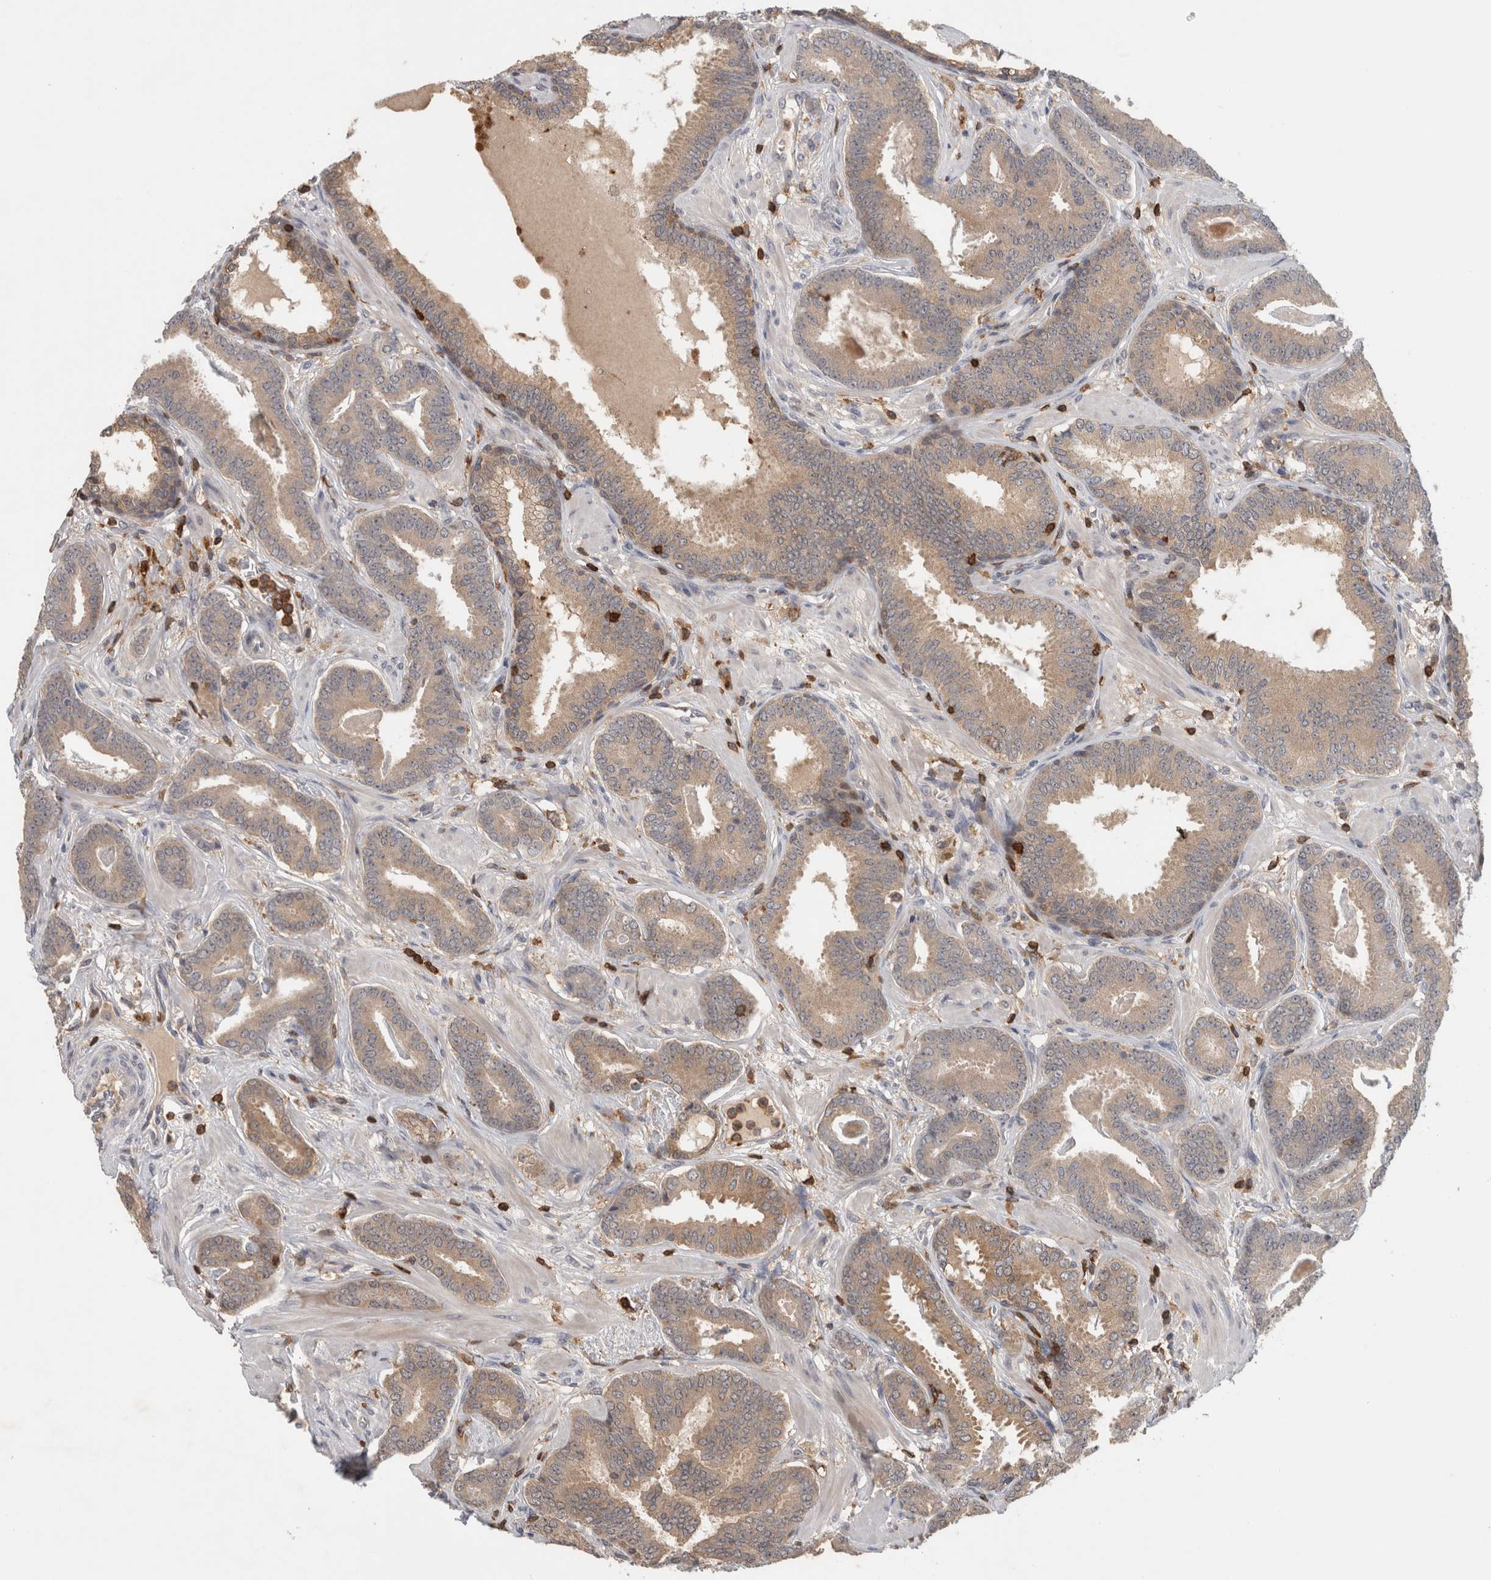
{"staining": {"intensity": "weak", "quantity": "25%-75%", "location": "cytoplasmic/membranous"}, "tissue": "prostate cancer", "cell_type": "Tumor cells", "image_type": "cancer", "snomed": [{"axis": "morphology", "description": "Adenocarcinoma, Low grade"}, {"axis": "topography", "description": "Prostate"}], "caption": "IHC of prostate cancer (adenocarcinoma (low-grade)) exhibits low levels of weak cytoplasmic/membranous expression in approximately 25%-75% of tumor cells.", "gene": "GFRA2", "patient": {"sex": "male", "age": 62}}